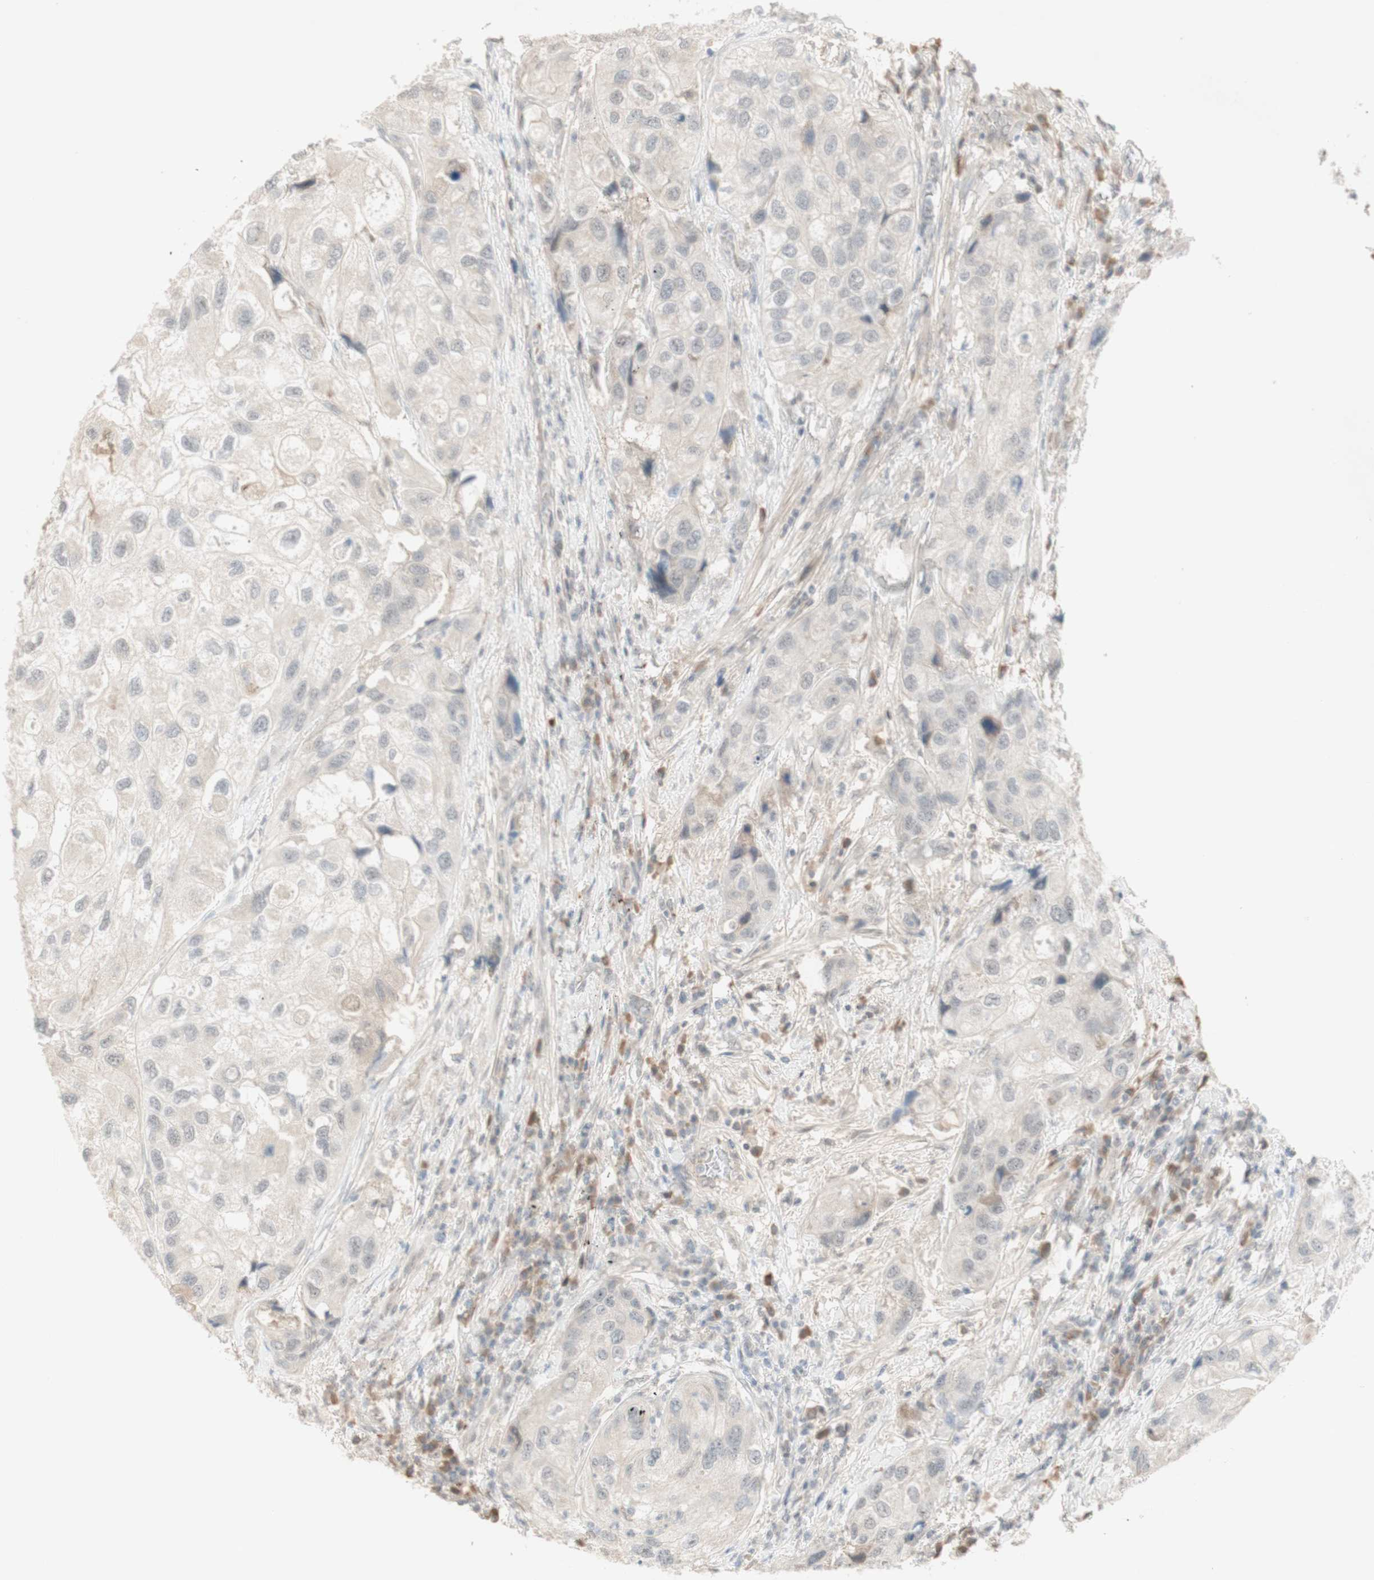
{"staining": {"intensity": "negative", "quantity": "none", "location": "none"}, "tissue": "urothelial cancer", "cell_type": "Tumor cells", "image_type": "cancer", "snomed": [{"axis": "morphology", "description": "Urothelial carcinoma, High grade"}, {"axis": "topography", "description": "Urinary bladder"}], "caption": "Tumor cells show no significant protein staining in urothelial cancer.", "gene": "PLCD4", "patient": {"sex": "female", "age": 64}}